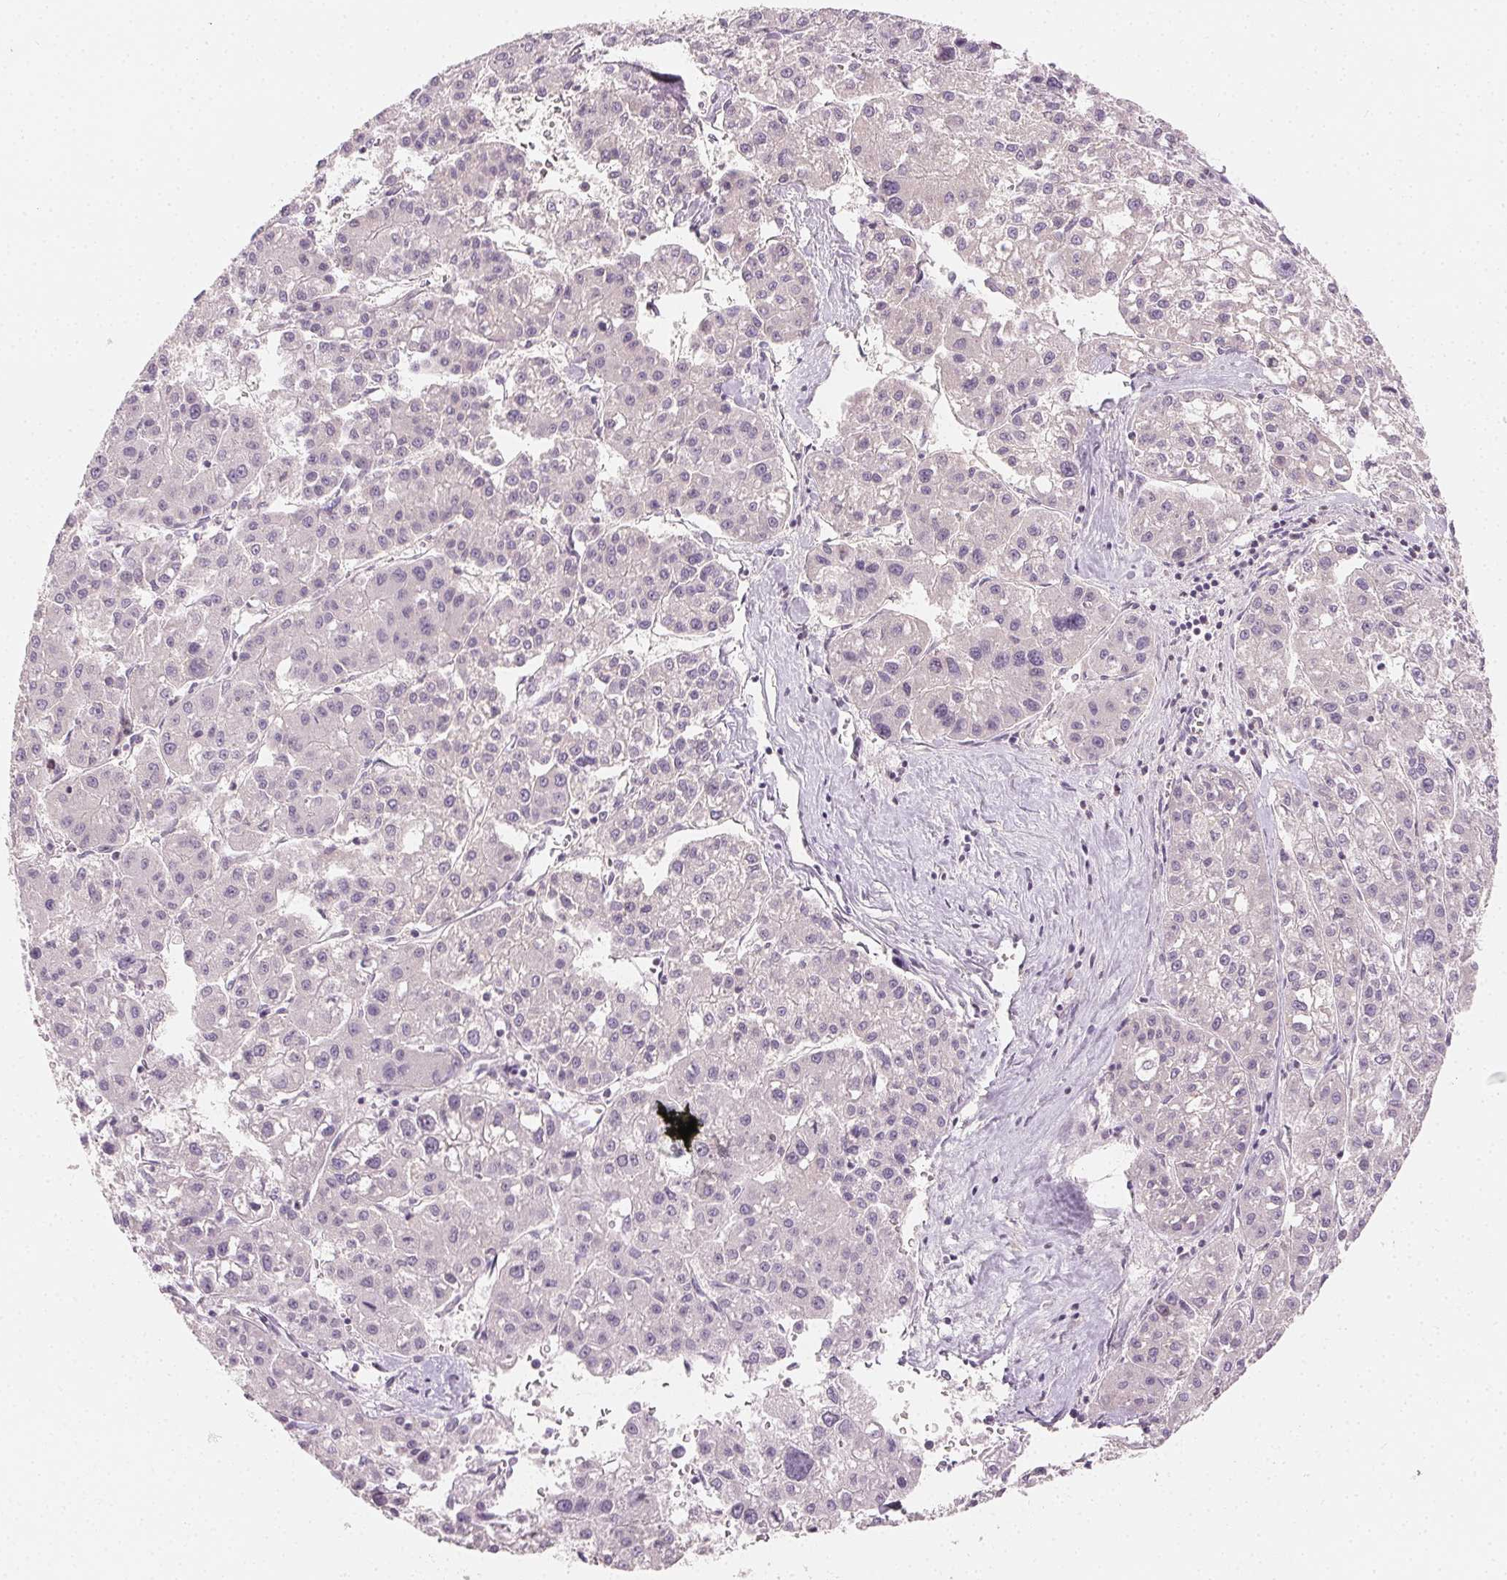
{"staining": {"intensity": "negative", "quantity": "none", "location": "none"}, "tissue": "liver cancer", "cell_type": "Tumor cells", "image_type": "cancer", "snomed": [{"axis": "morphology", "description": "Carcinoma, Hepatocellular, NOS"}, {"axis": "topography", "description": "Liver"}], "caption": "This is a image of immunohistochemistry staining of liver hepatocellular carcinoma, which shows no staining in tumor cells. (DAB immunohistochemistry with hematoxylin counter stain).", "gene": "AFM", "patient": {"sex": "male", "age": 73}}